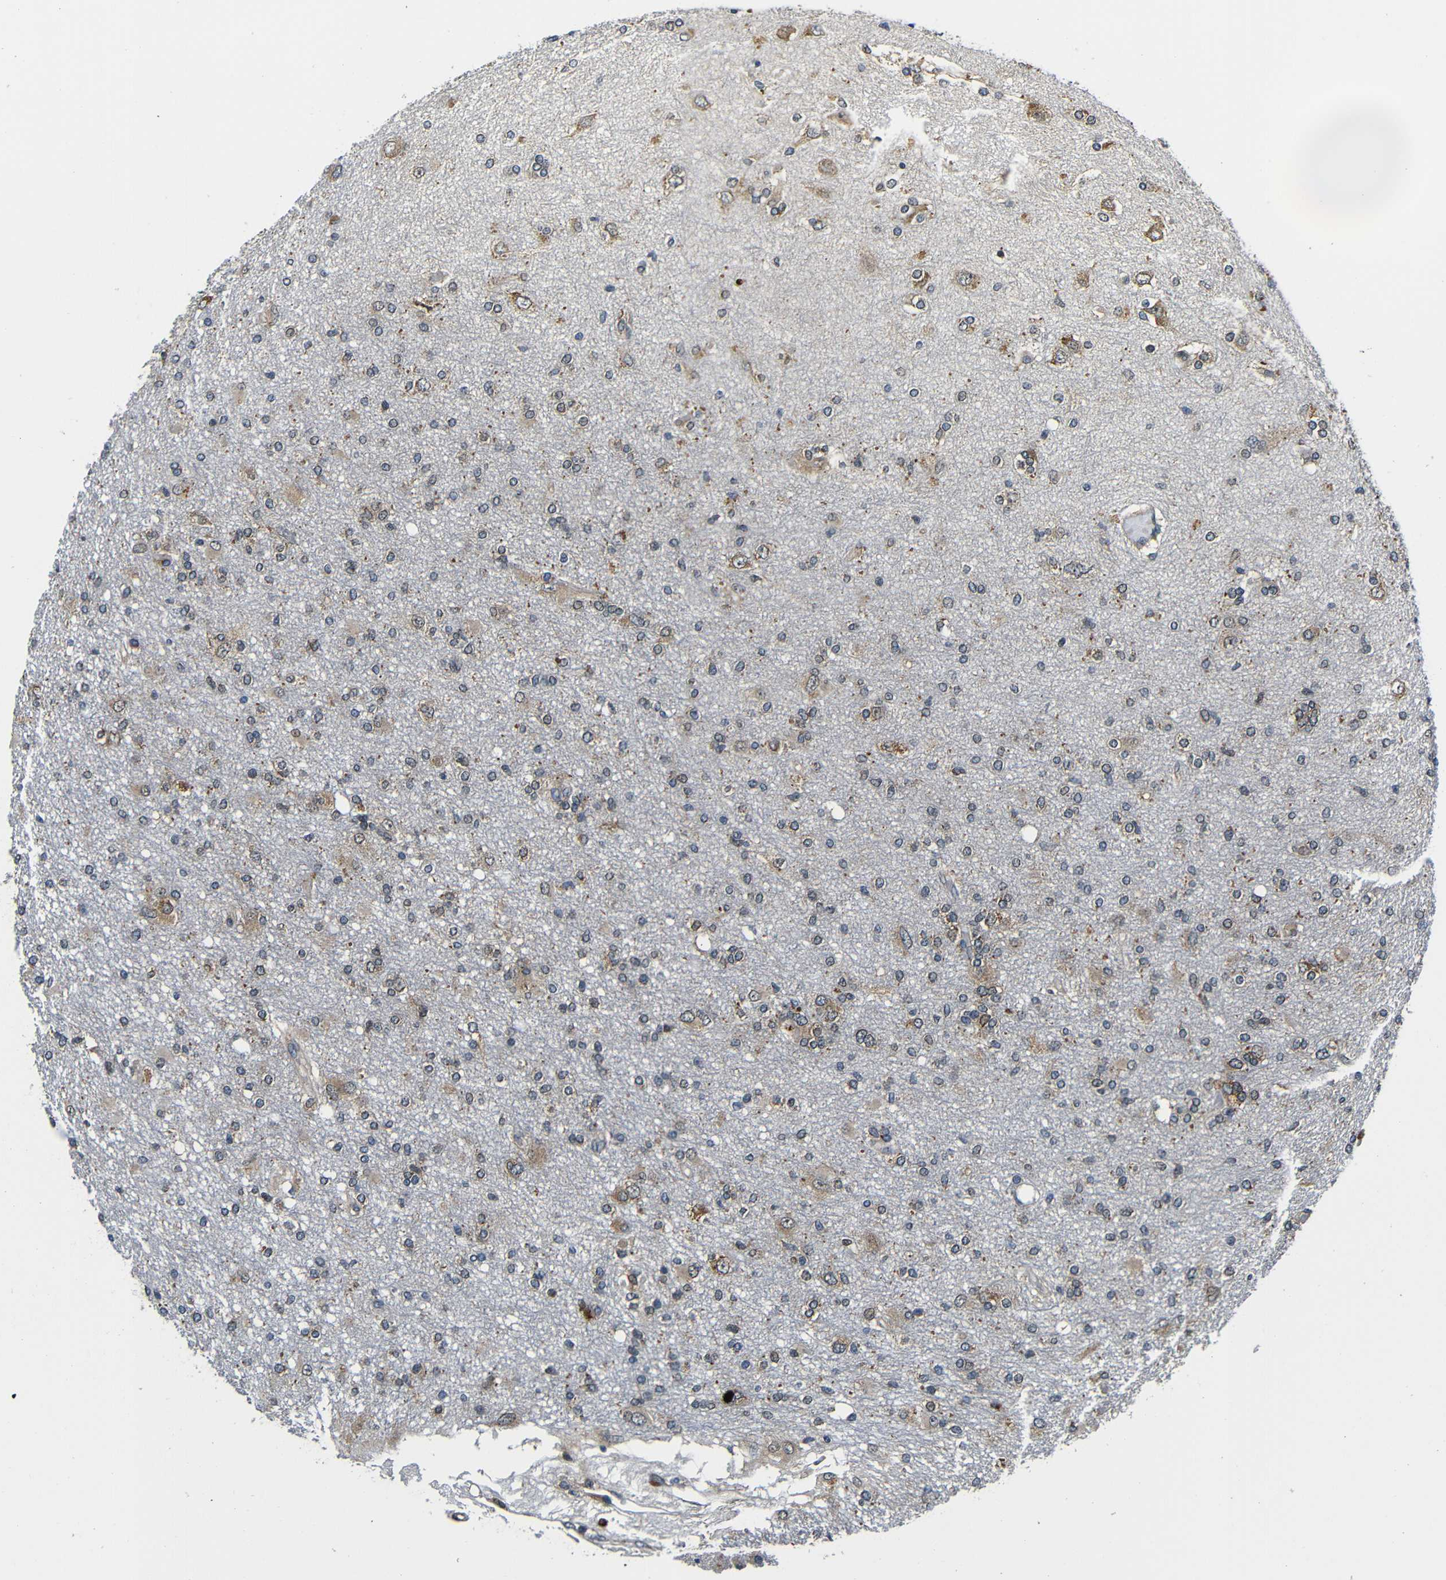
{"staining": {"intensity": "weak", "quantity": "25%-75%", "location": "cytoplasmic/membranous"}, "tissue": "glioma", "cell_type": "Tumor cells", "image_type": "cancer", "snomed": [{"axis": "morphology", "description": "Glioma, malignant, High grade"}, {"axis": "topography", "description": "Brain"}], "caption": "The histopathology image demonstrates staining of glioma, revealing weak cytoplasmic/membranous protein expression (brown color) within tumor cells. Using DAB (brown) and hematoxylin (blue) stains, captured at high magnification using brightfield microscopy.", "gene": "ABCE1", "patient": {"sex": "female", "age": 59}}